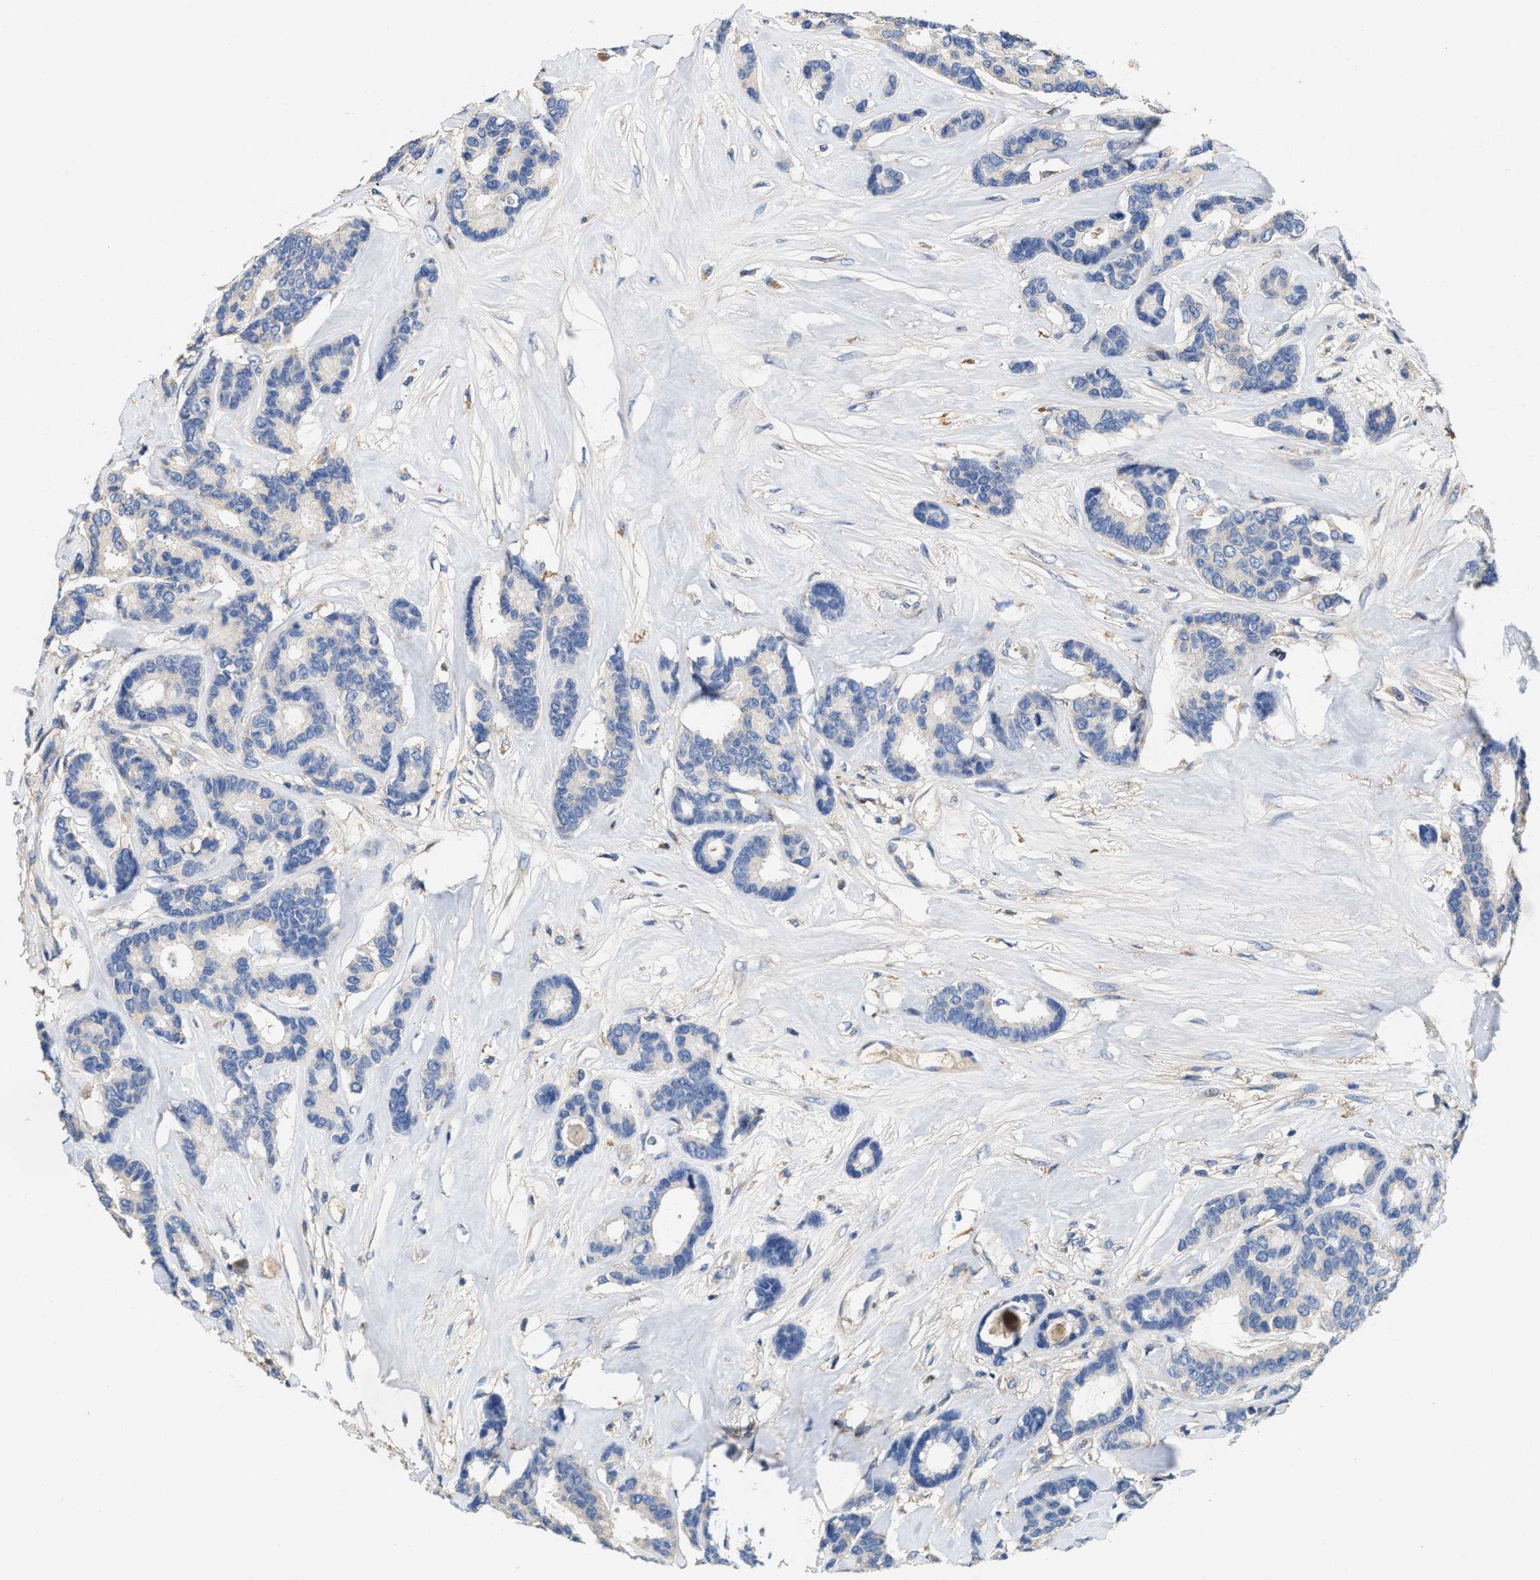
{"staining": {"intensity": "negative", "quantity": "none", "location": "none"}, "tissue": "breast cancer", "cell_type": "Tumor cells", "image_type": "cancer", "snomed": [{"axis": "morphology", "description": "Duct carcinoma"}, {"axis": "topography", "description": "Breast"}], "caption": "Protein analysis of breast intraductal carcinoma reveals no significant staining in tumor cells. The staining is performed using DAB brown chromogen with nuclei counter-stained in using hematoxylin.", "gene": "PEG10", "patient": {"sex": "female", "age": 87}}